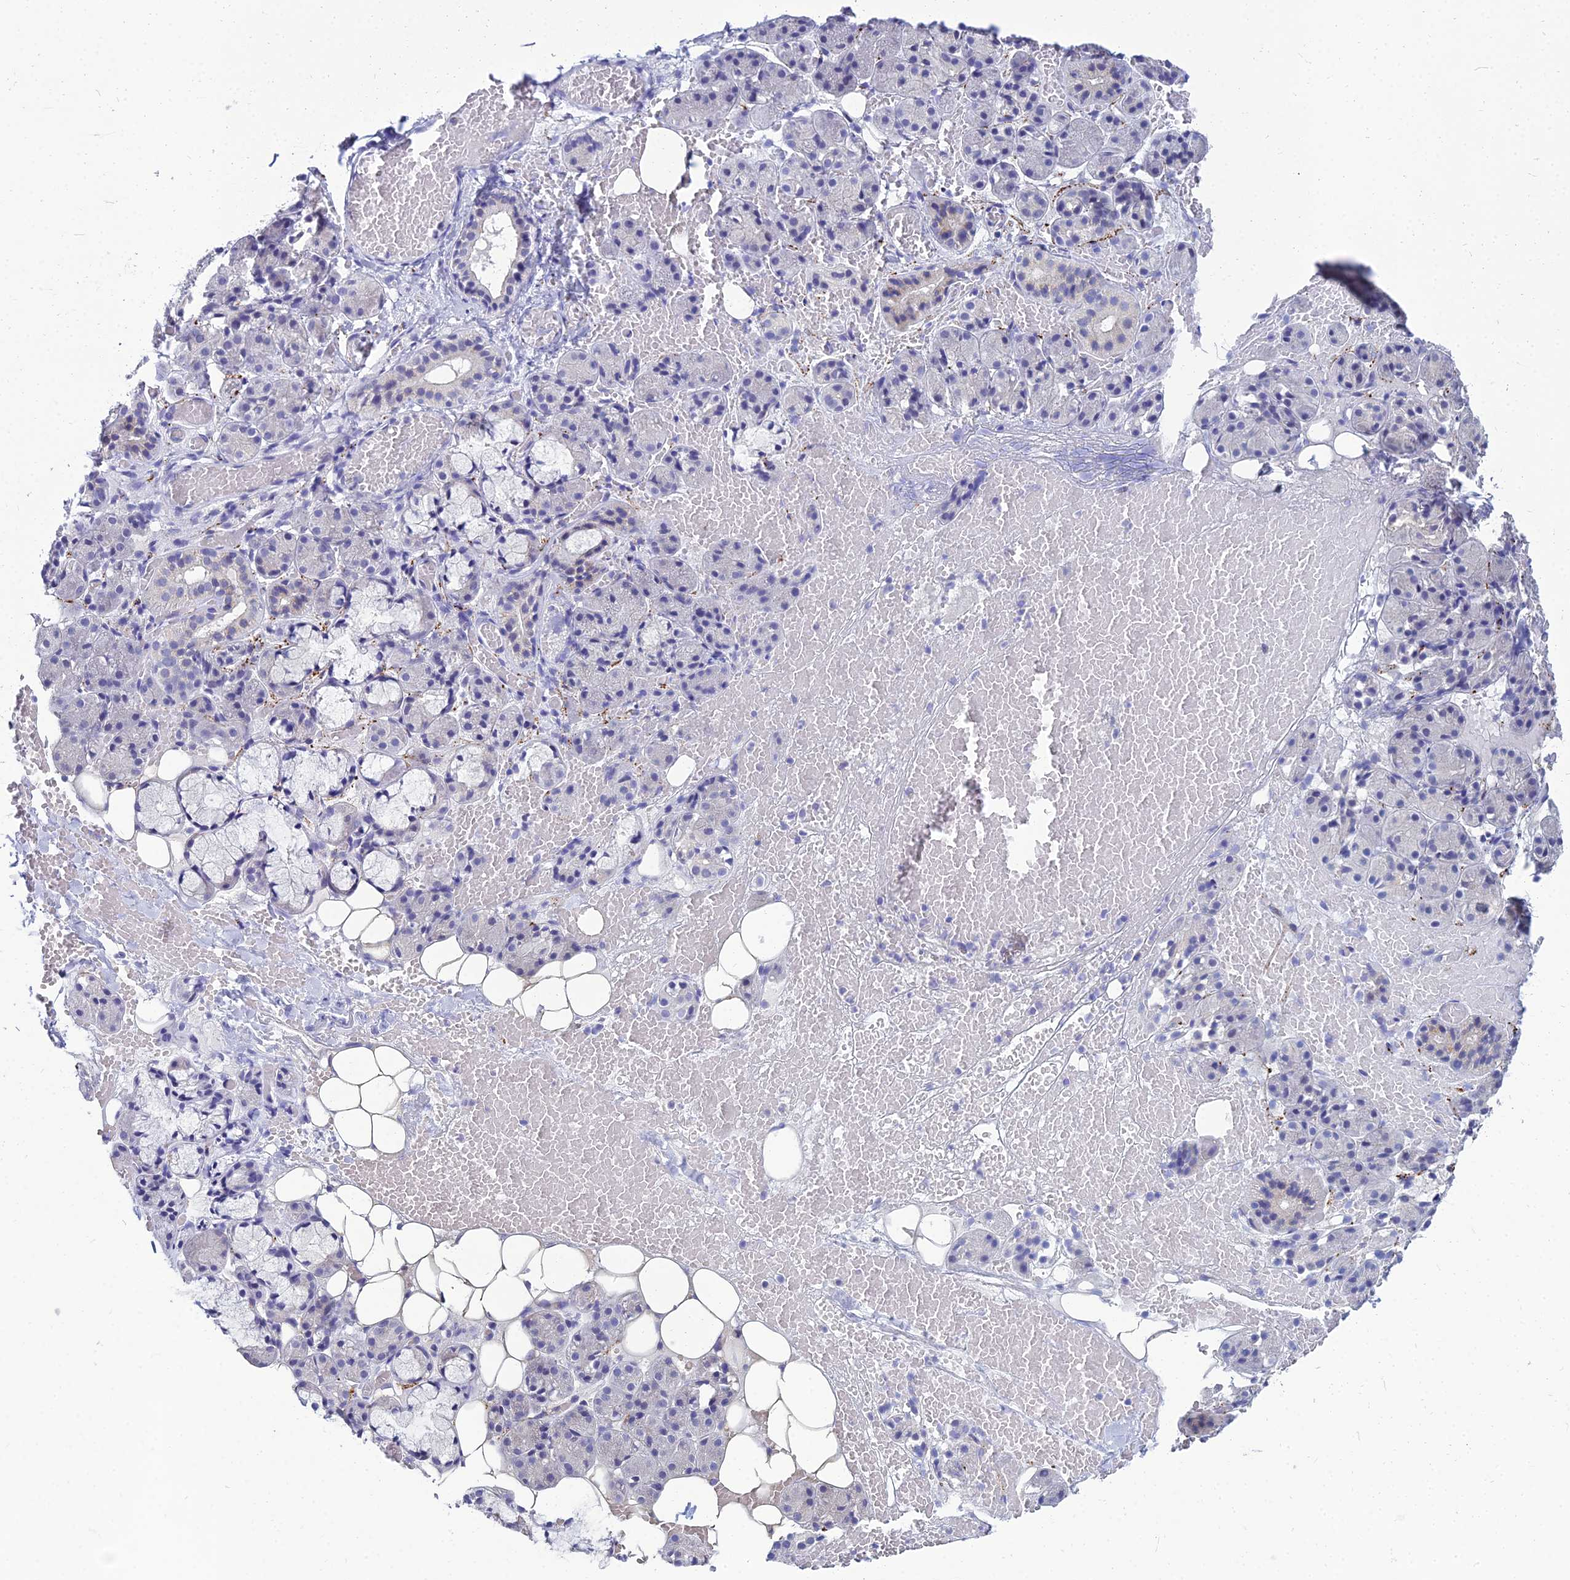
{"staining": {"intensity": "negative", "quantity": "none", "location": "none"}, "tissue": "salivary gland", "cell_type": "Glandular cells", "image_type": "normal", "snomed": [{"axis": "morphology", "description": "Normal tissue, NOS"}, {"axis": "topography", "description": "Salivary gland"}], "caption": "DAB (3,3'-diaminobenzidine) immunohistochemical staining of benign human salivary gland demonstrates no significant expression in glandular cells. (DAB IHC visualized using brightfield microscopy, high magnification).", "gene": "NPY", "patient": {"sex": "male", "age": 63}}